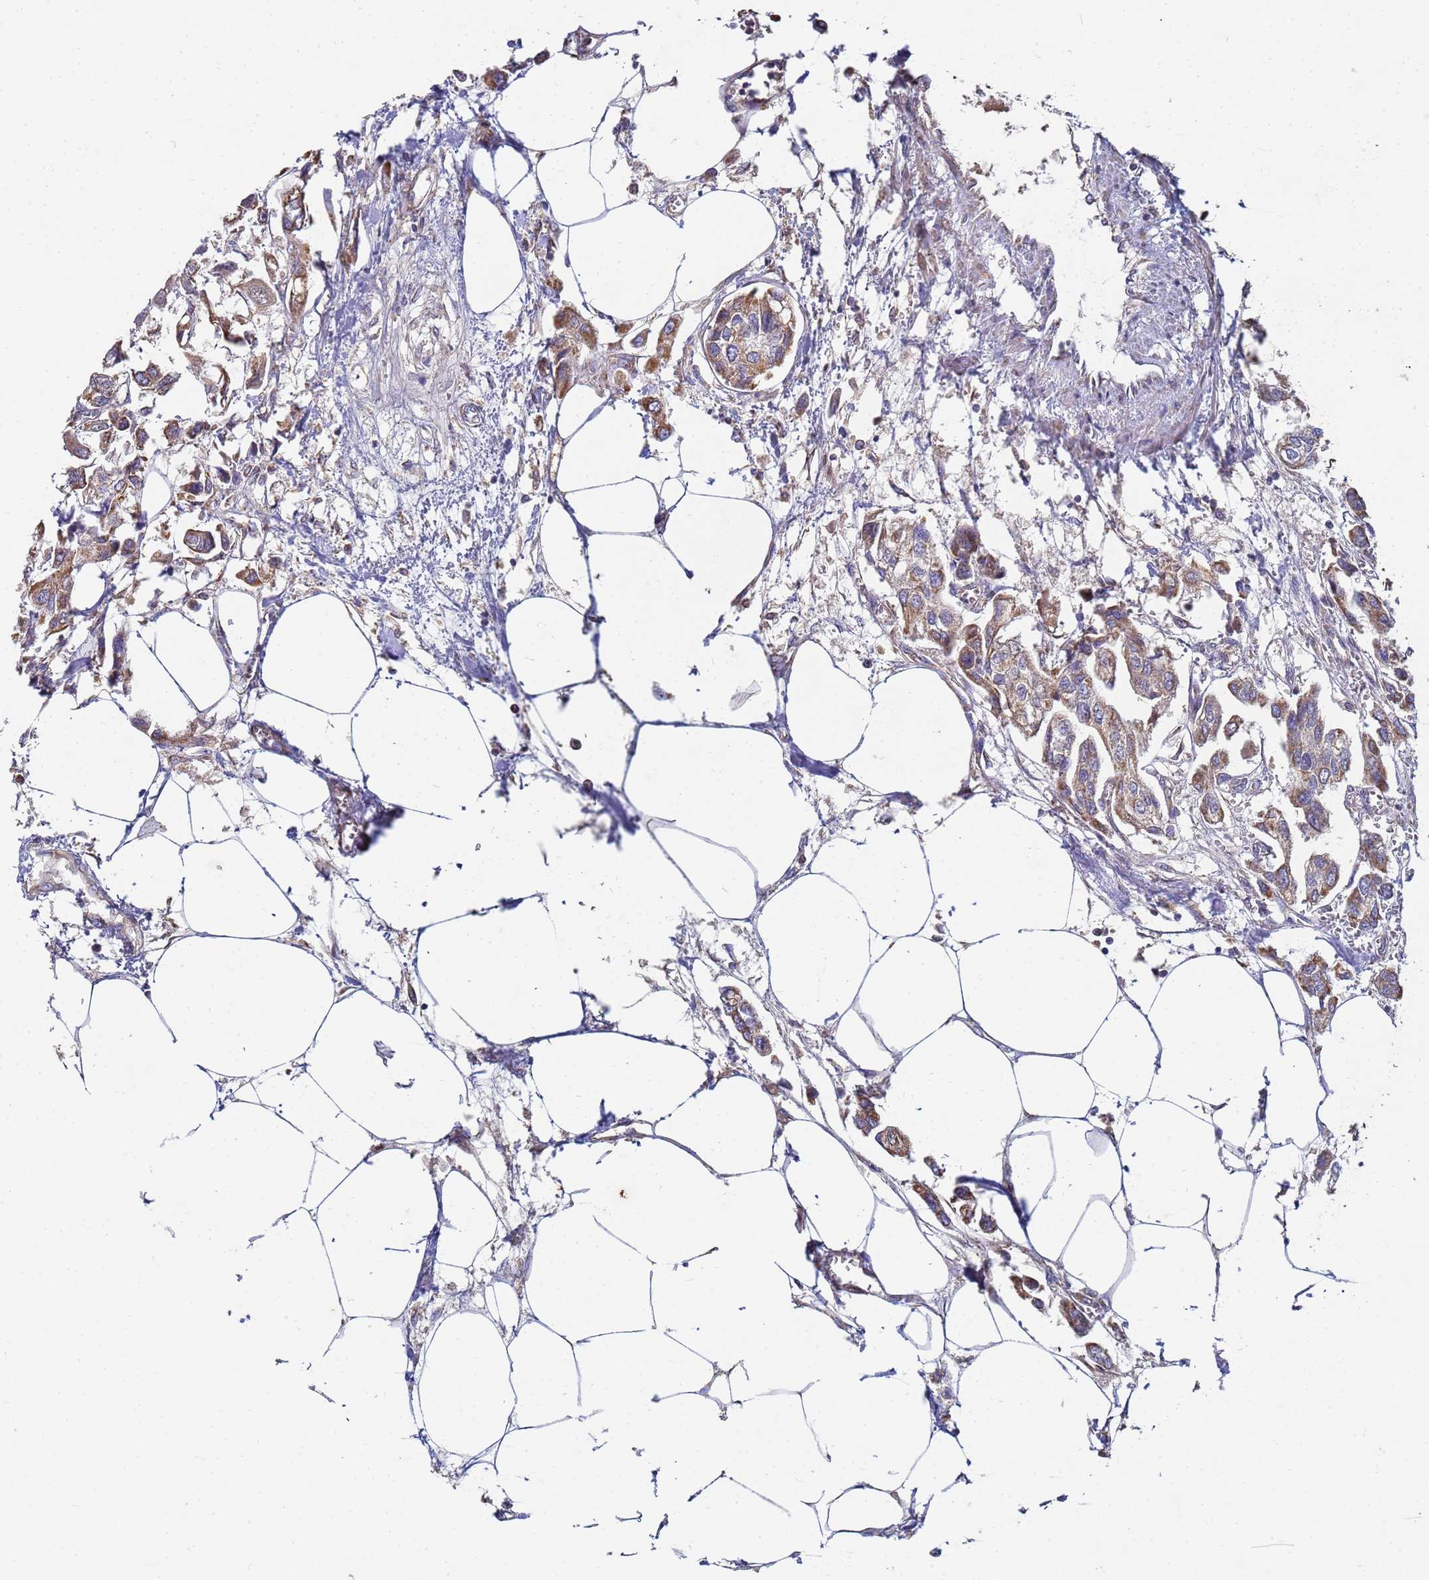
{"staining": {"intensity": "moderate", "quantity": ">75%", "location": "cytoplasmic/membranous"}, "tissue": "urothelial cancer", "cell_type": "Tumor cells", "image_type": "cancer", "snomed": [{"axis": "morphology", "description": "Urothelial carcinoma, High grade"}, {"axis": "topography", "description": "Urinary bladder"}], "caption": "An image showing moderate cytoplasmic/membranous staining in about >75% of tumor cells in urothelial cancer, as visualized by brown immunohistochemical staining.", "gene": "C5orf34", "patient": {"sex": "male", "age": 67}}